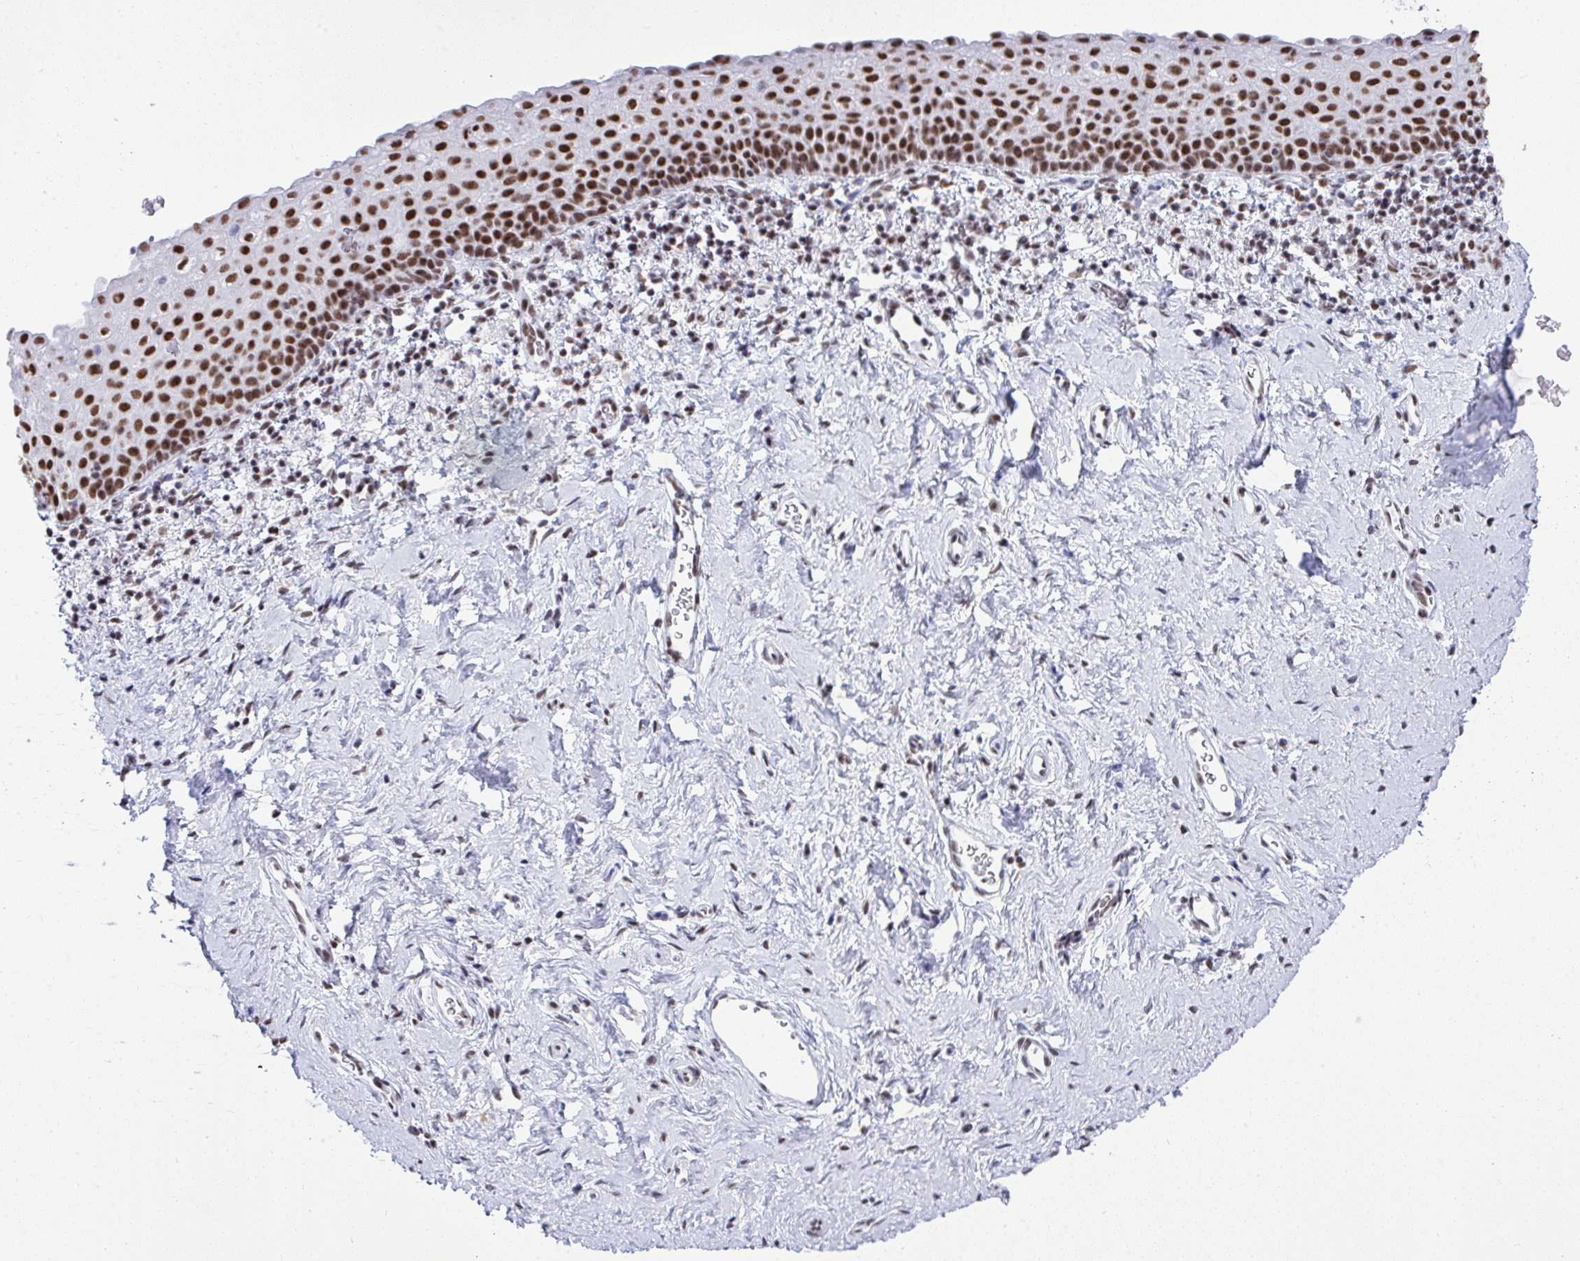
{"staining": {"intensity": "strong", "quantity": ">75%", "location": "nuclear"}, "tissue": "vagina", "cell_type": "Squamous epithelial cells", "image_type": "normal", "snomed": [{"axis": "morphology", "description": "Normal tissue, NOS"}, {"axis": "topography", "description": "Vagina"}], "caption": "Human vagina stained for a protein (brown) reveals strong nuclear positive positivity in approximately >75% of squamous epithelial cells.", "gene": "DDX52", "patient": {"sex": "female", "age": 61}}